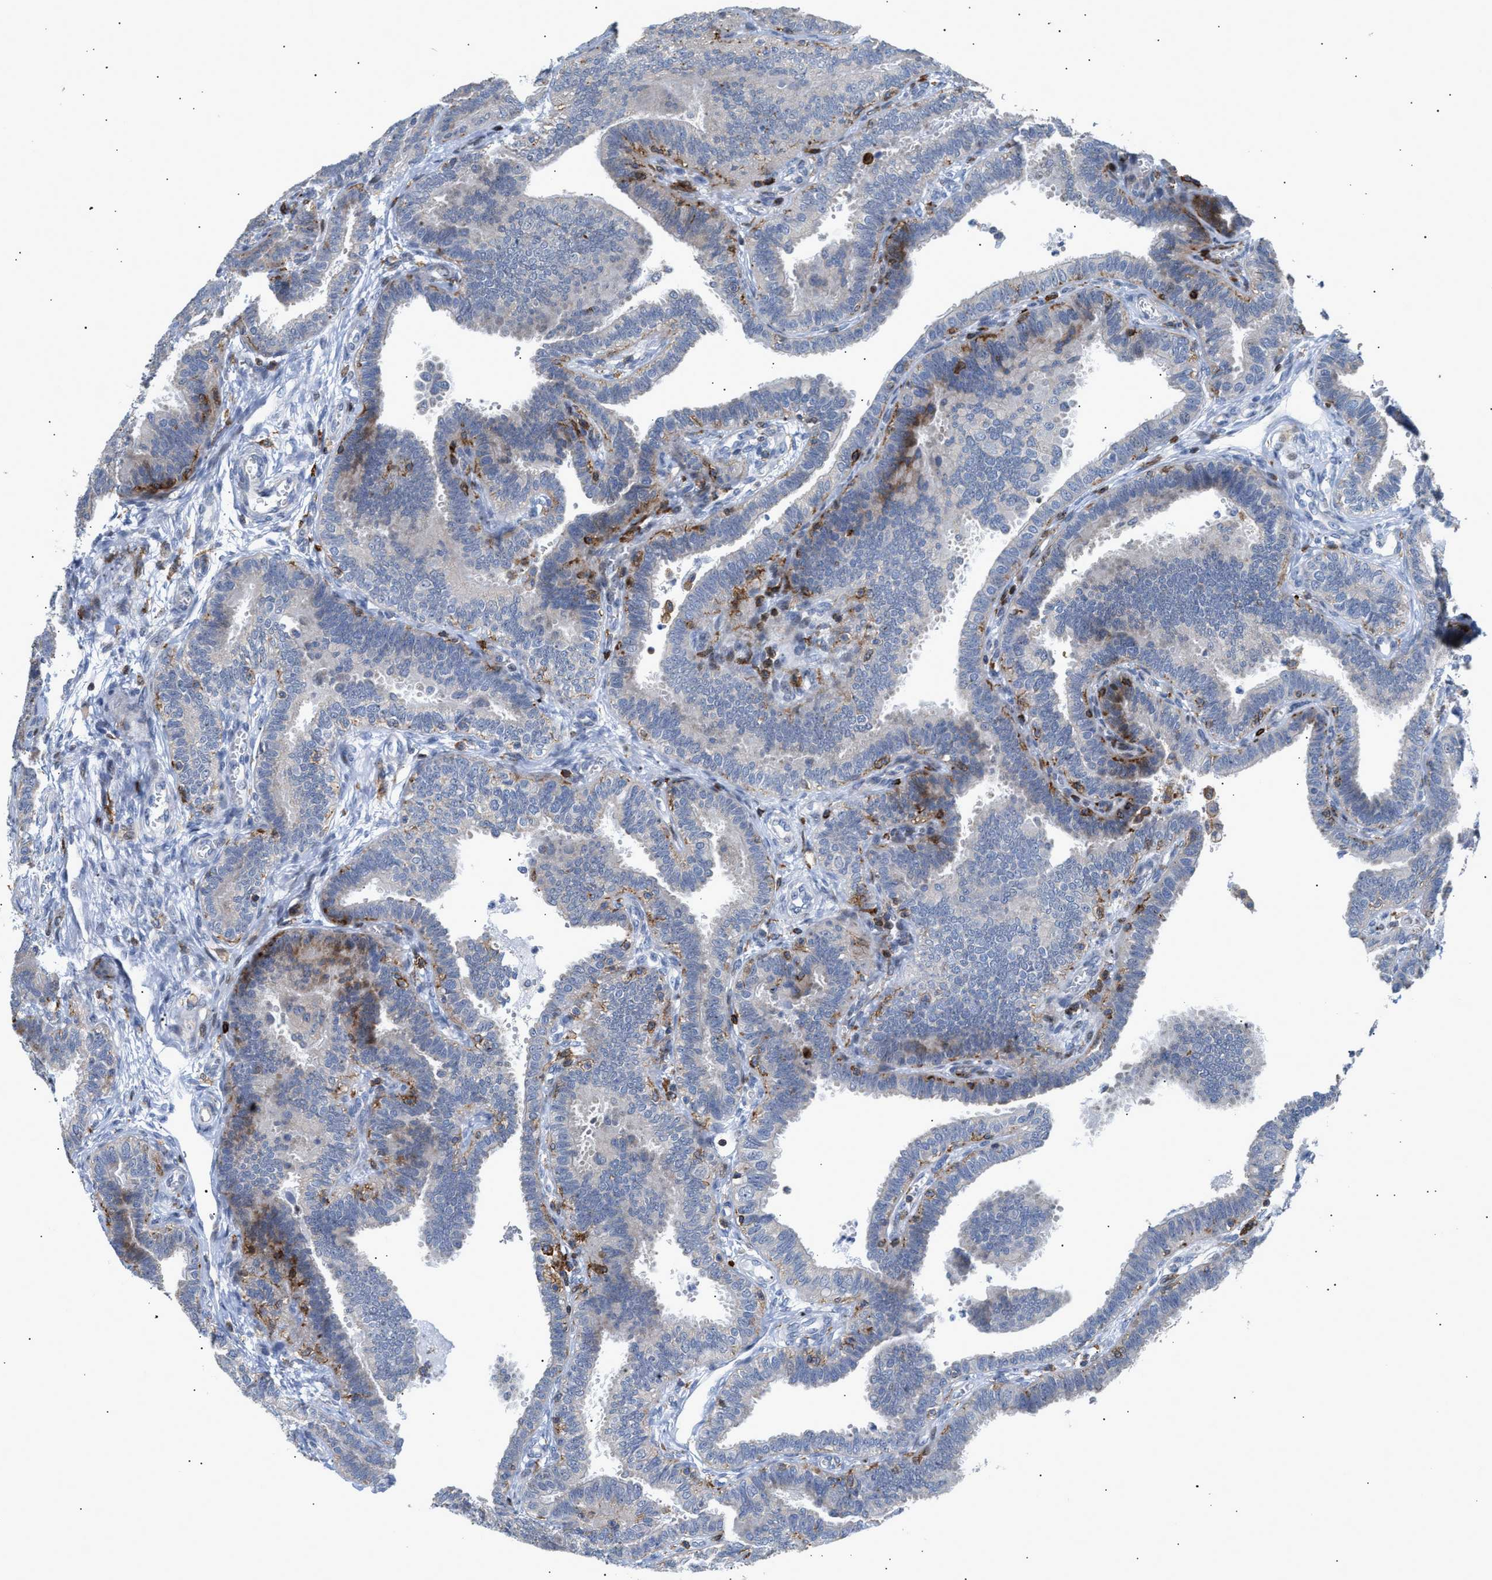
{"staining": {"intensity": "negative", "quantity": "none", "location": "none"}, "tissue": "fallopian tube", "cell_type": "Glandular cells", "image_type": "normal", "snomed": [{"axis": "morphology", "description": "Normal tissue, NOS"}, {"axis": "topography", "description": "Fallopian tube"}, {"axis": "topography", "description": "Placenta"}], "caption": "A histopathology image of fallopian tube stained for a protein shows no brown staining in glandular cells. The staining was performed using DAB to visualize the protein expression in brown, while the nuclei were stained in blue with hematoxylin (Magnification: 20x).", "gene": "ATP9A", "patient": {"sex": "female", "age": 34}}